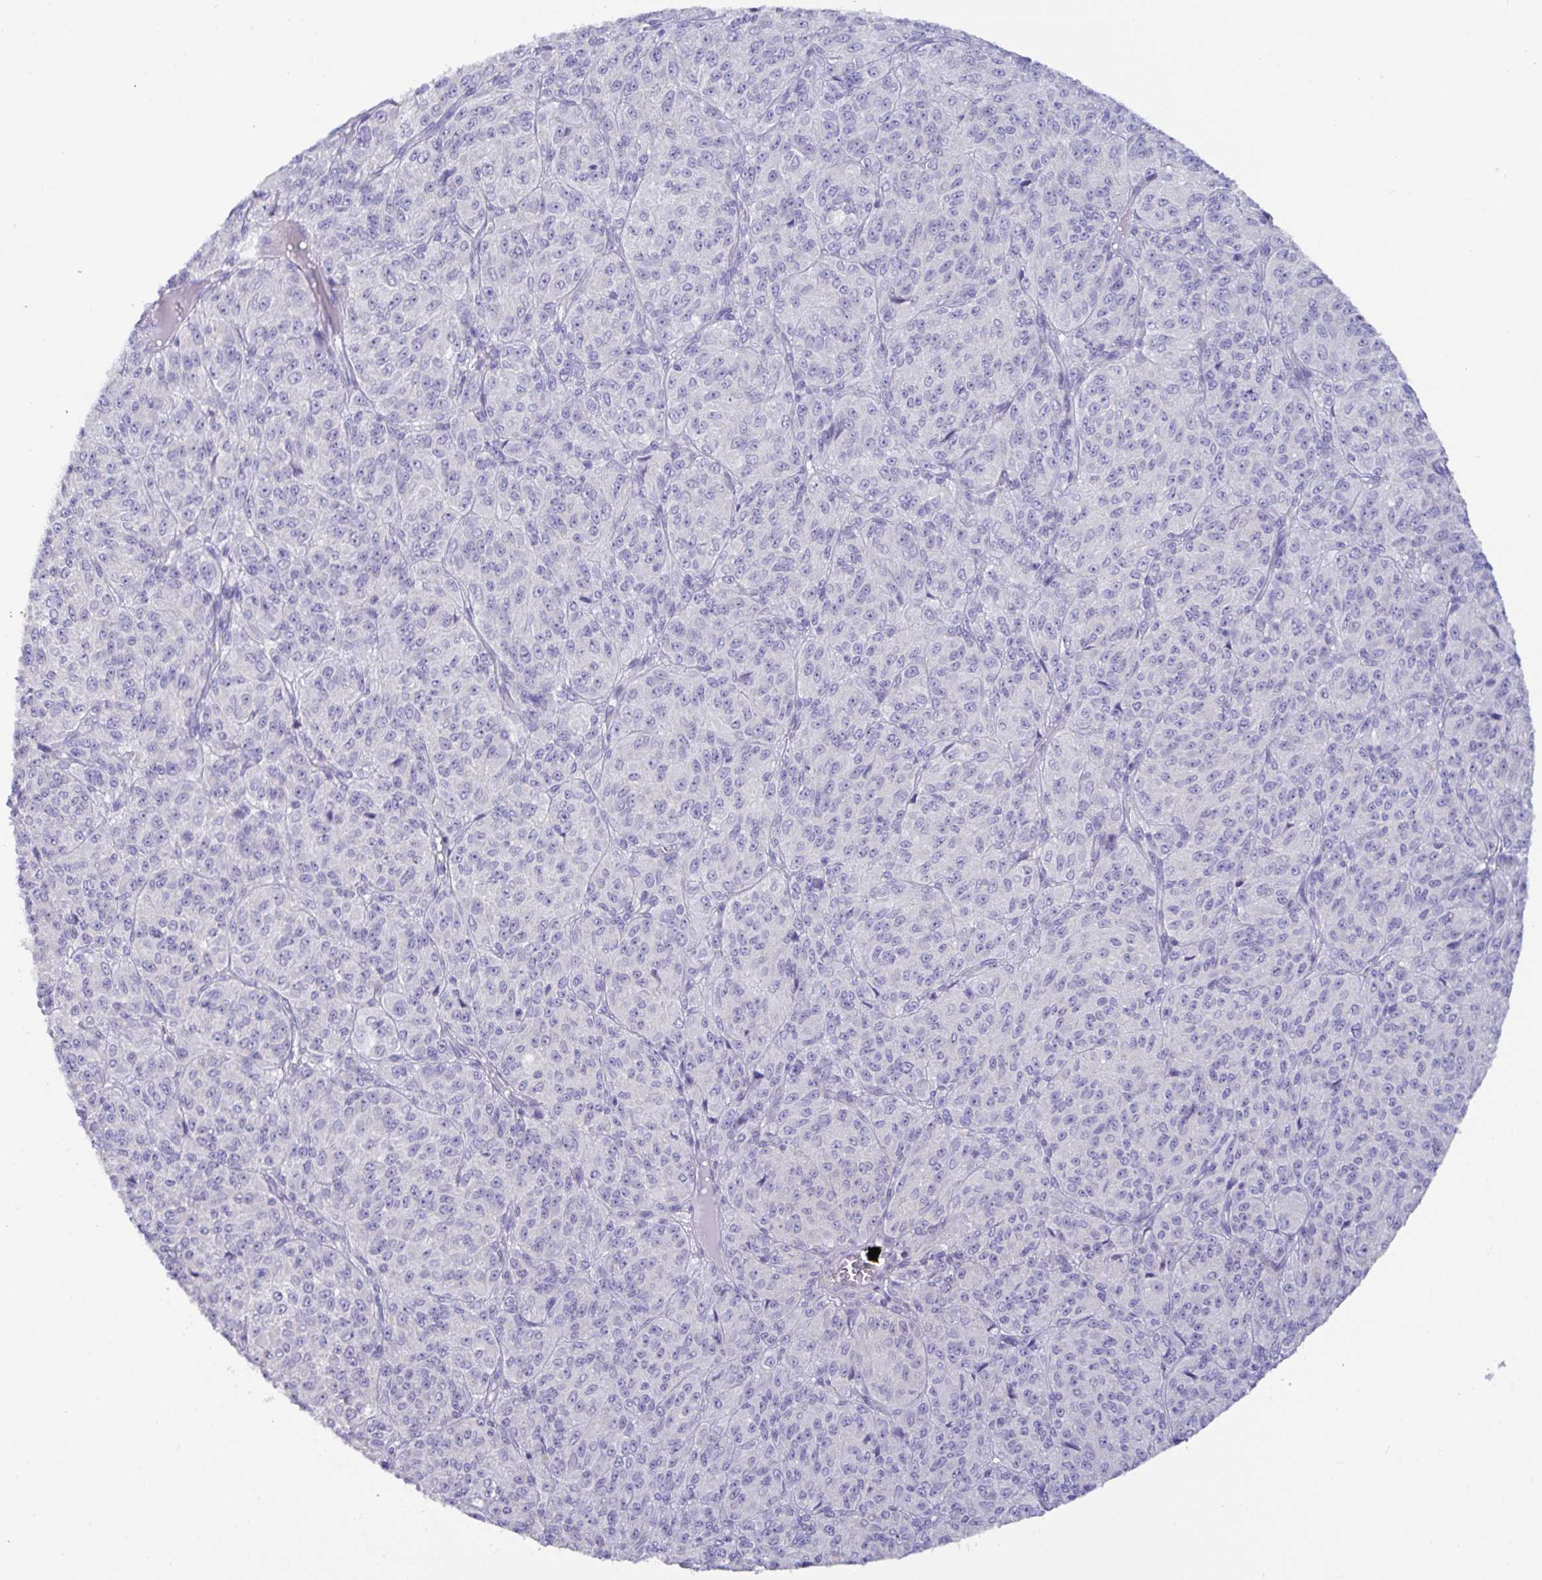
{"staining": {"intensity": "negative", "quantity": "none", "location": "none"}, "tissue": "melanoma", "cell_type": "Tumor cells", "image_type": "cancer", "snomed": [{"axis": "morphology", "description": "Malignant melanoma, Metastatic site"}, {"axis": "topography", "description": "Brain"}], "caption": "Tumor cells show no significant protein positivity in melanoma.", "gene": "MED11", "patient": {"sex": "female", "age": 56}}